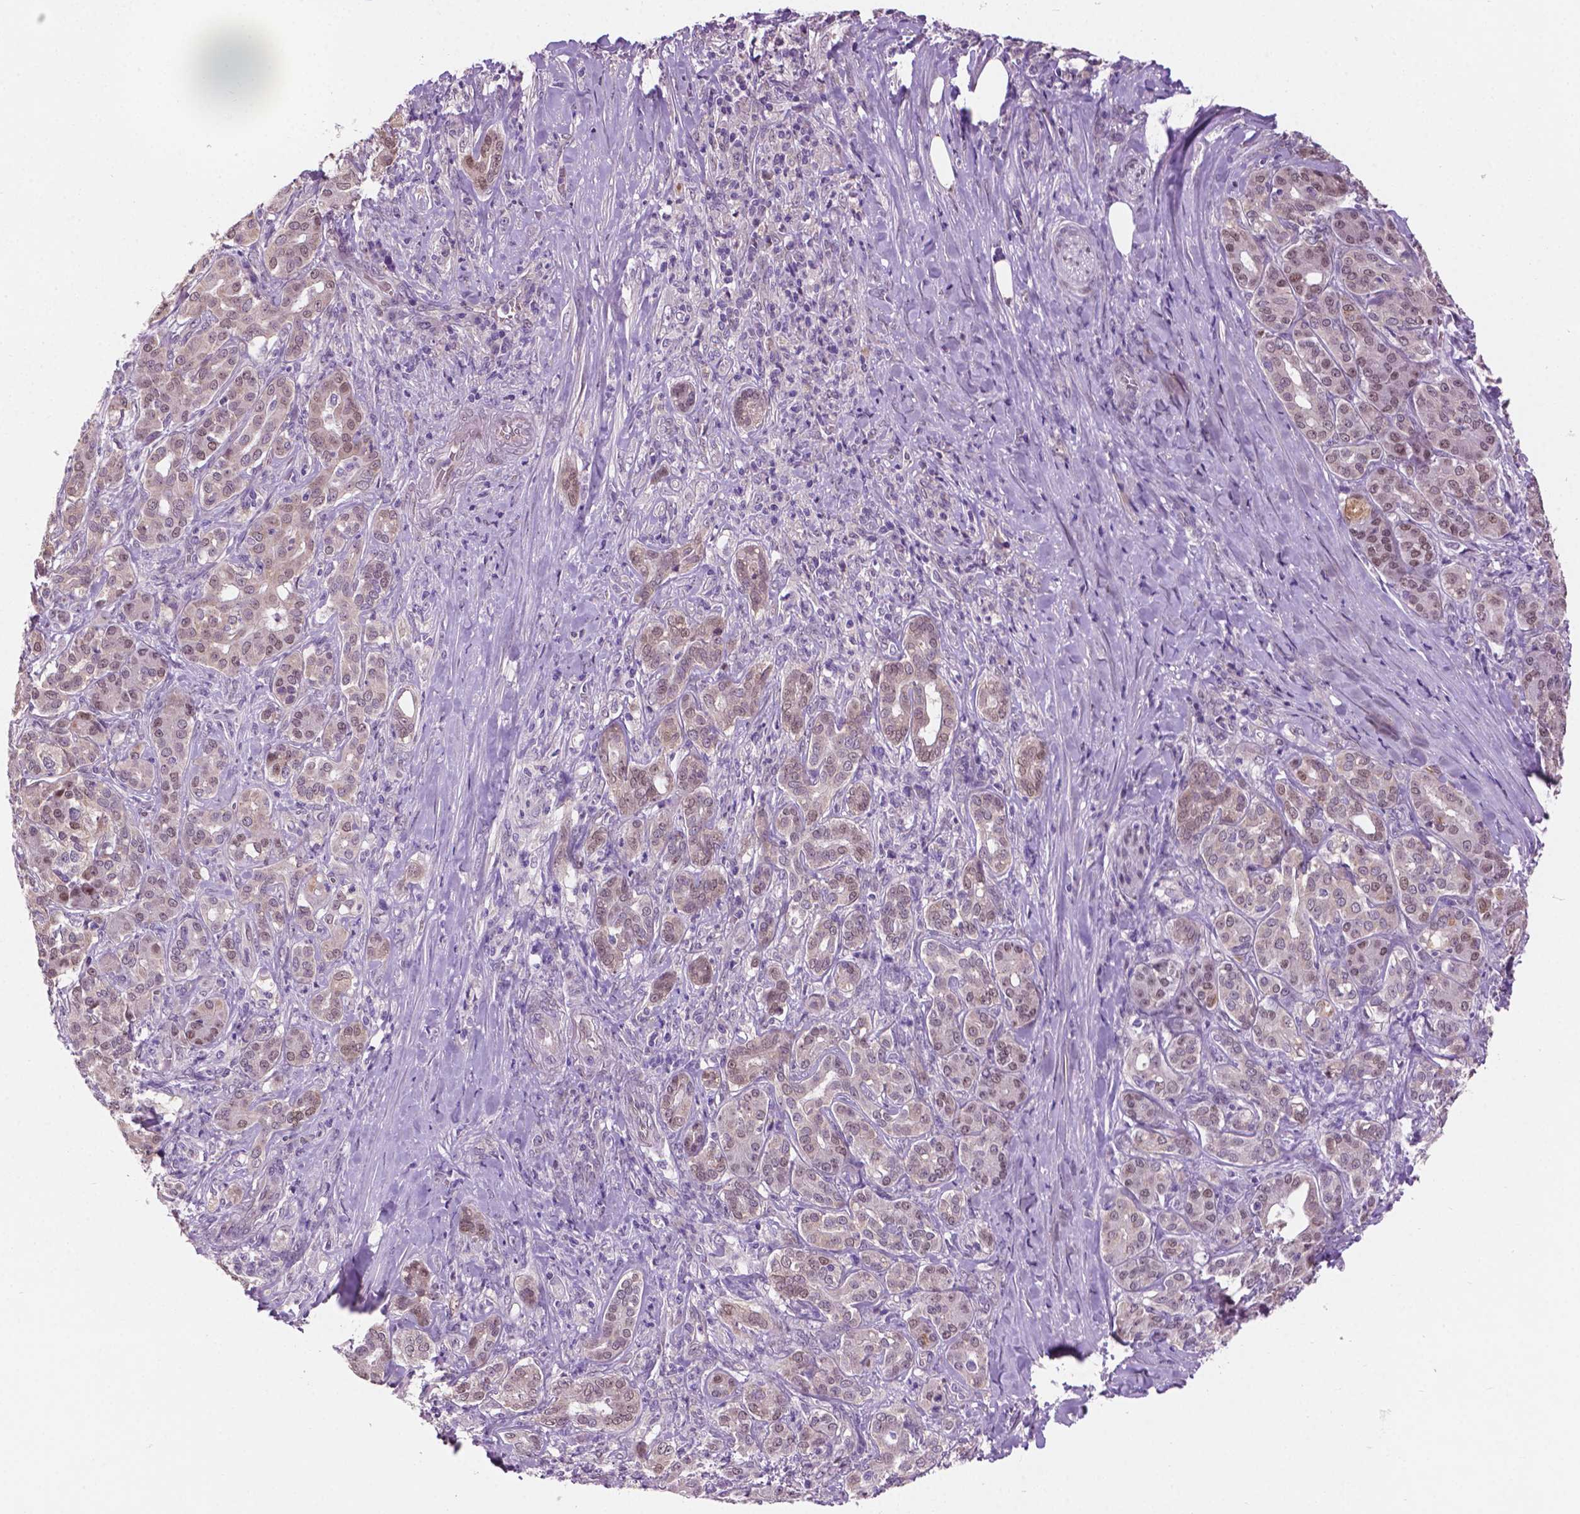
{"staining": {"intensity": "weak", "quantity": ">75%", "location": "nuclear"}, "tissue": "pancreatic cancer", "cell_type": "Tumor cells", "image_type": "cancer", "snomed": [{"axis": "morphology", "description": "Normal tissue, NOS"}, {"axis": "morphology", "description": "Inflammation, NOS"}, {"axis": "morphology", "description": "Adenocarcinoma, NOS"}, {"axis": "topography", "description": "Pancreas"}], "caption": "High-magnification brightfield microscopy of pancreatic cancer stained with DAB (3,3'-diaminobenzidine) (brown) and counterstained with hematoxylin (blue). tumor cells exhibit weak nuclear expression is appreciated in about>75% of cells. Nuclei are stained in blue.", "gene": "IRF6", "patient": {"sex": "male", "age": 57}}